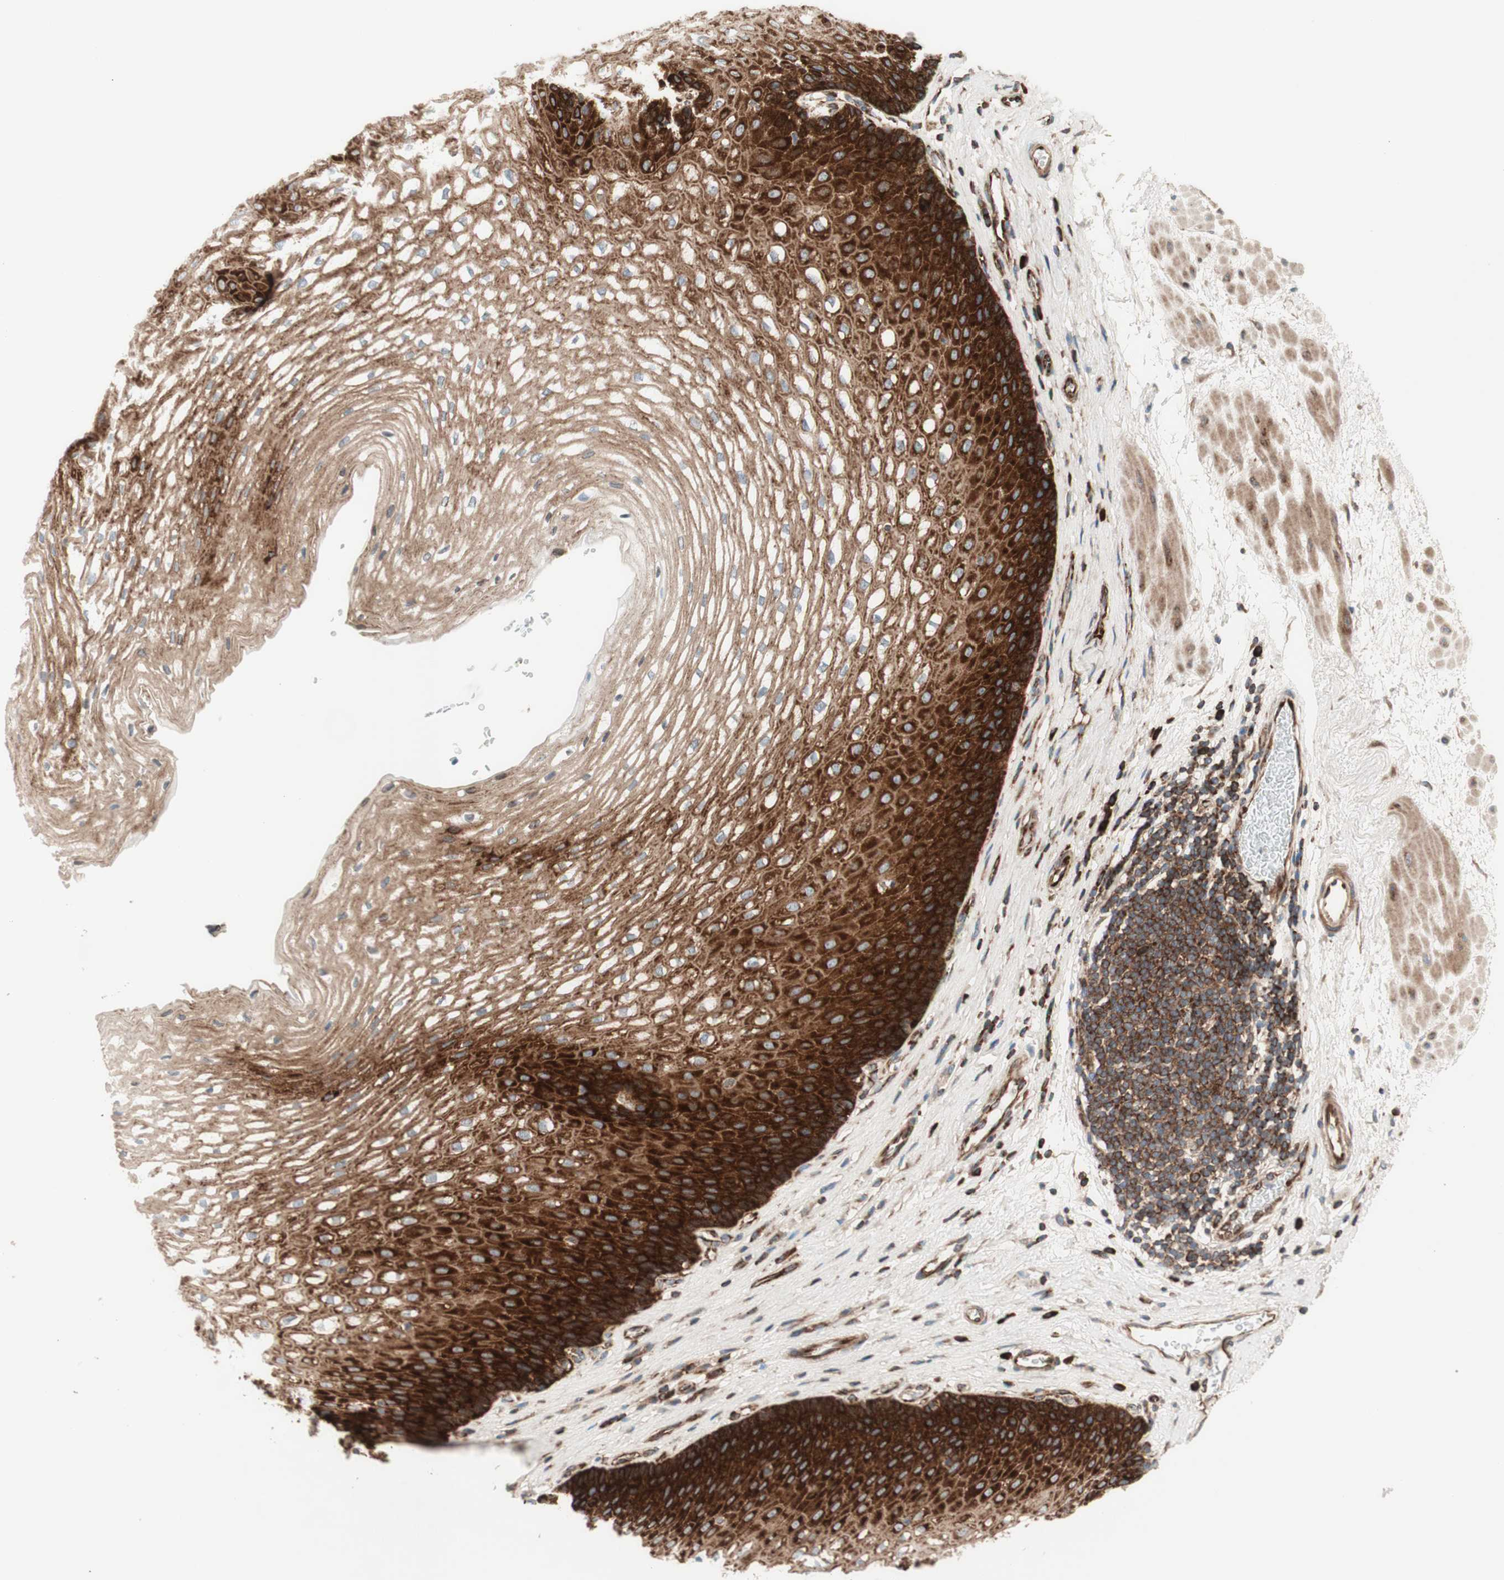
{"staining": {"intensity": "strong", "quantity": ">75%", "location": "cytoplasmic/membranous"}, "tissue": "esophagus", "cell_type": "Squamous epithelial cells", "image_type": "normal", "snomed": [{"axis": "morphology", "description": "Normal tissue, NOS"}, {"axis": "topography", "description": "Esophagus"}], "caption": "Strong cytoplasmic/membranous positivity is present in approximately >75% of squamous epithelial cells in normal esophagus.", "gene": "CCN4", "patient": {"sex": "male", "age": 48}}